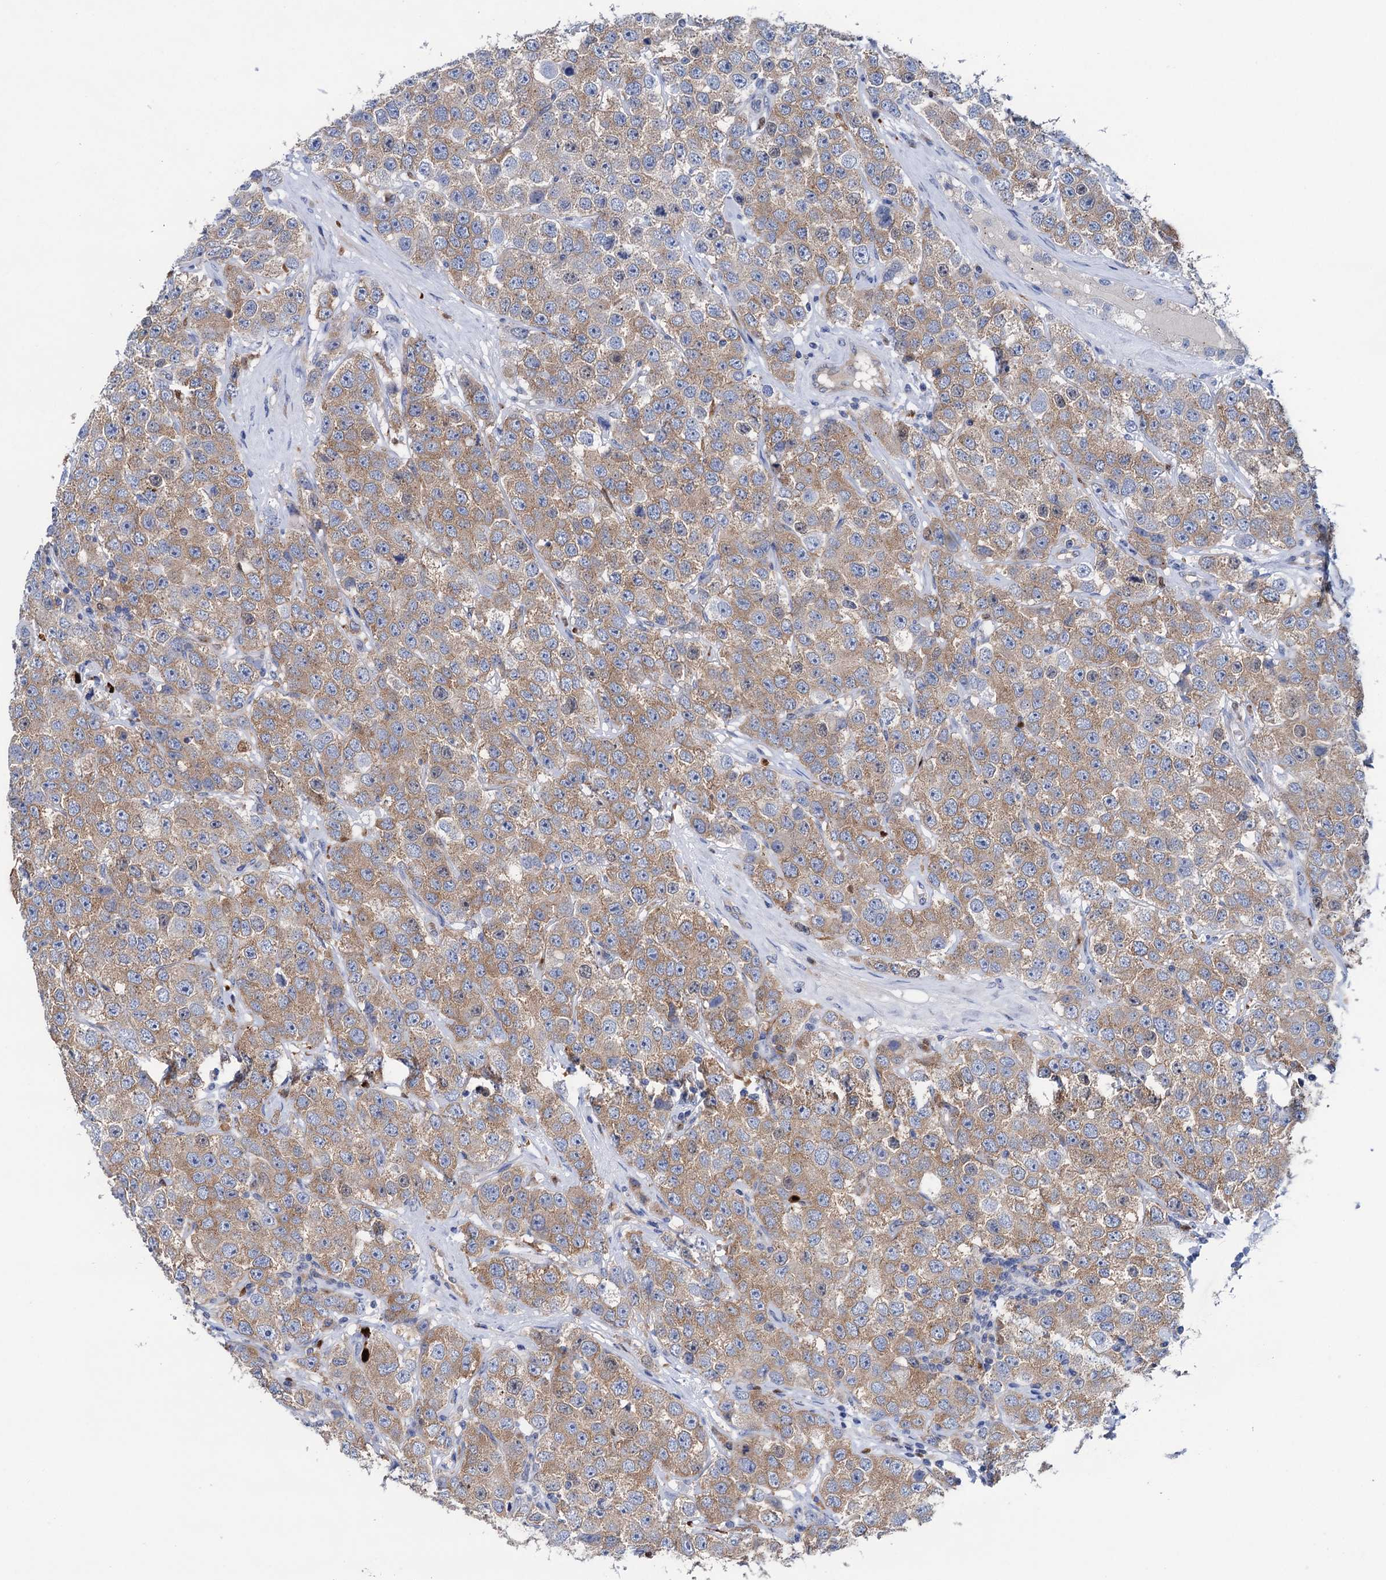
{"staining": {"intensity": "moderate", "quantity": ">75%", "location": "cytoplasmic/membranous"}, "tissue": "testis cancer", "cell_type": "Tumor cells", "image_type": "cancer", "snomed": [{"axis": "morphology", "description": "Seminoma, NOS"}, {"axis": "topography", "description": "Testis"}], "caption": "Immunohistochemistry image of testis seminoma stained for a protein (brown), which exhibits medium levels of moderate cytoplasmic/membranous positivity in about >75% of tumor cells.", "gene": "ZNRD2", "patient": {"sex": "male", "age": 28}}